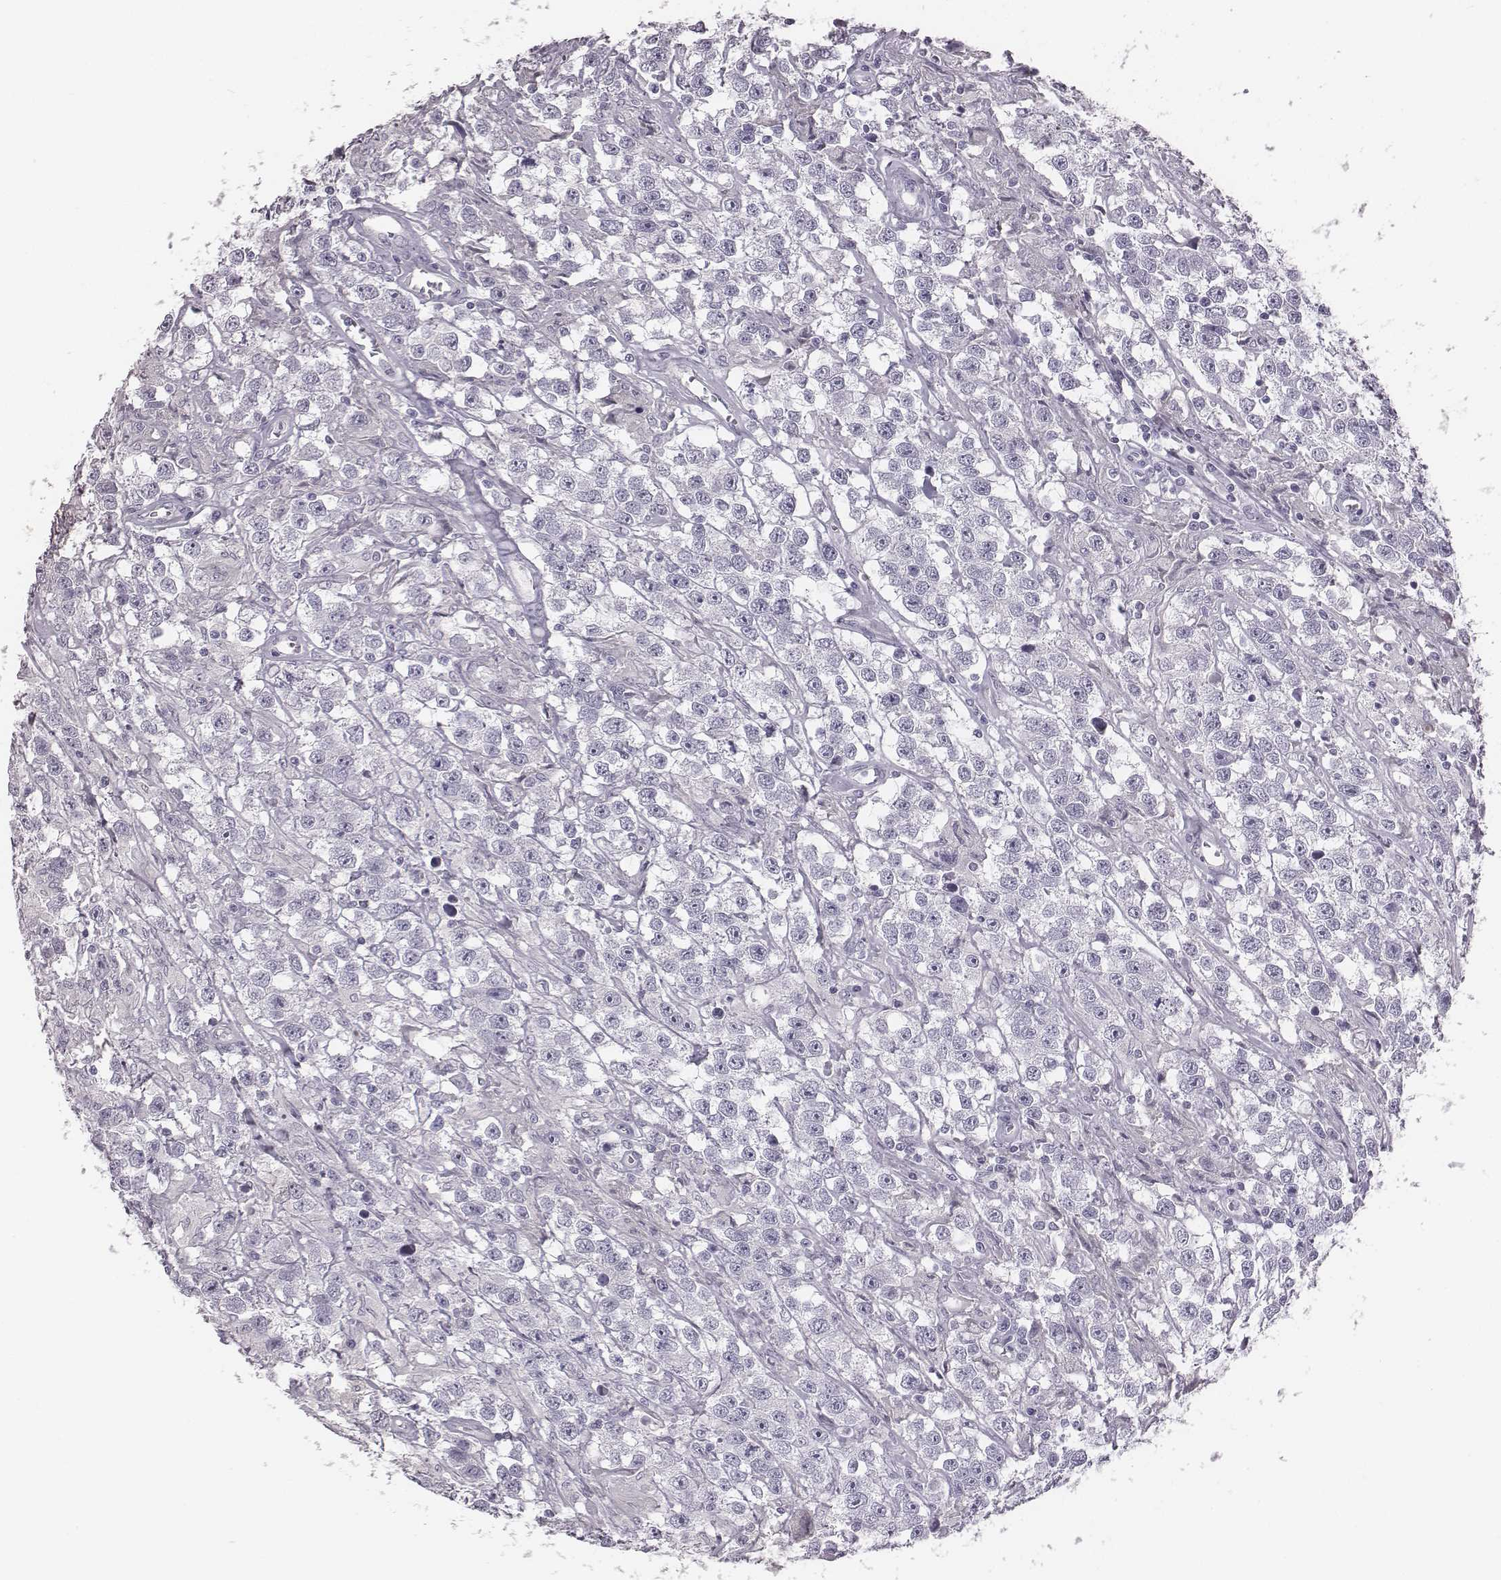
{"staining": {"intensity": "negative", "quantity": "none", "location": "none"}, "tissue": "testis cancer", "cell_type": "Tumor cells", "image_type": "cancer", "snomed": [{"axis": "morphology", "description": "Seminoma, NOS"}, {"axis": "topography", "description": "Testis"}], "caption": "A histopathology image of testis cancer (seminoma) stained for a protein demonstrates no brown staining in tumor cells.", "gene": "C6orf58", "patient": {"sex": "male", "age": 43}}